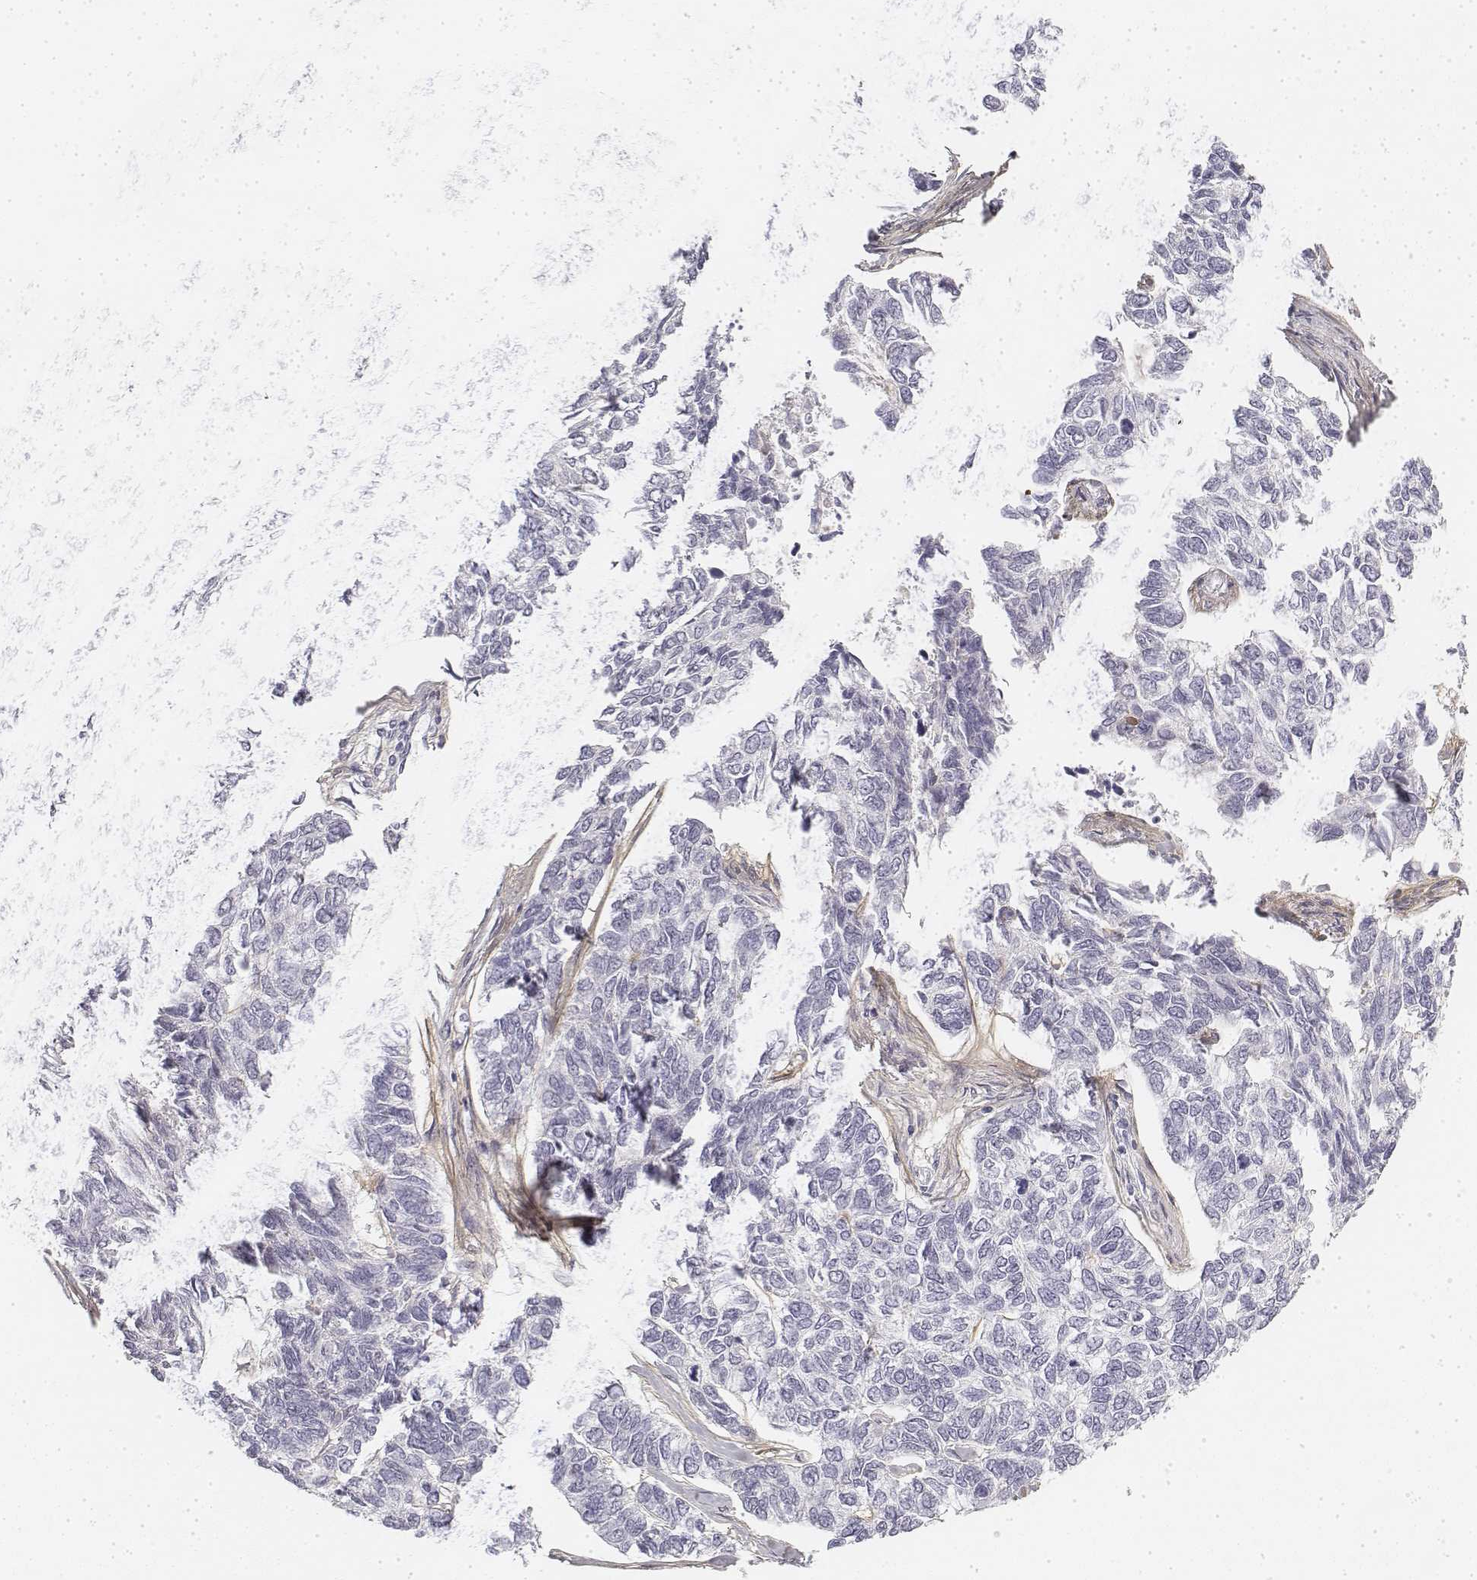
{"staining": {"intensity": "negative", "quantity": "none", "location": "none"}, "tissue": "skin cancer", "cell_type": "Tumor cells", "image_type": "cancer", "snomed": [{"axis": "morphology", "description": "Basal cell carcinoma"}, {"axis": "topography", "description": "Skin"}], "caption": "This is an immunohistochemistry (IHC) photomicrograph of human skin cancer. There is no expression in tumor cells.", "gene": "KRT84", "patient": {"sex": "female", "age": 65}}